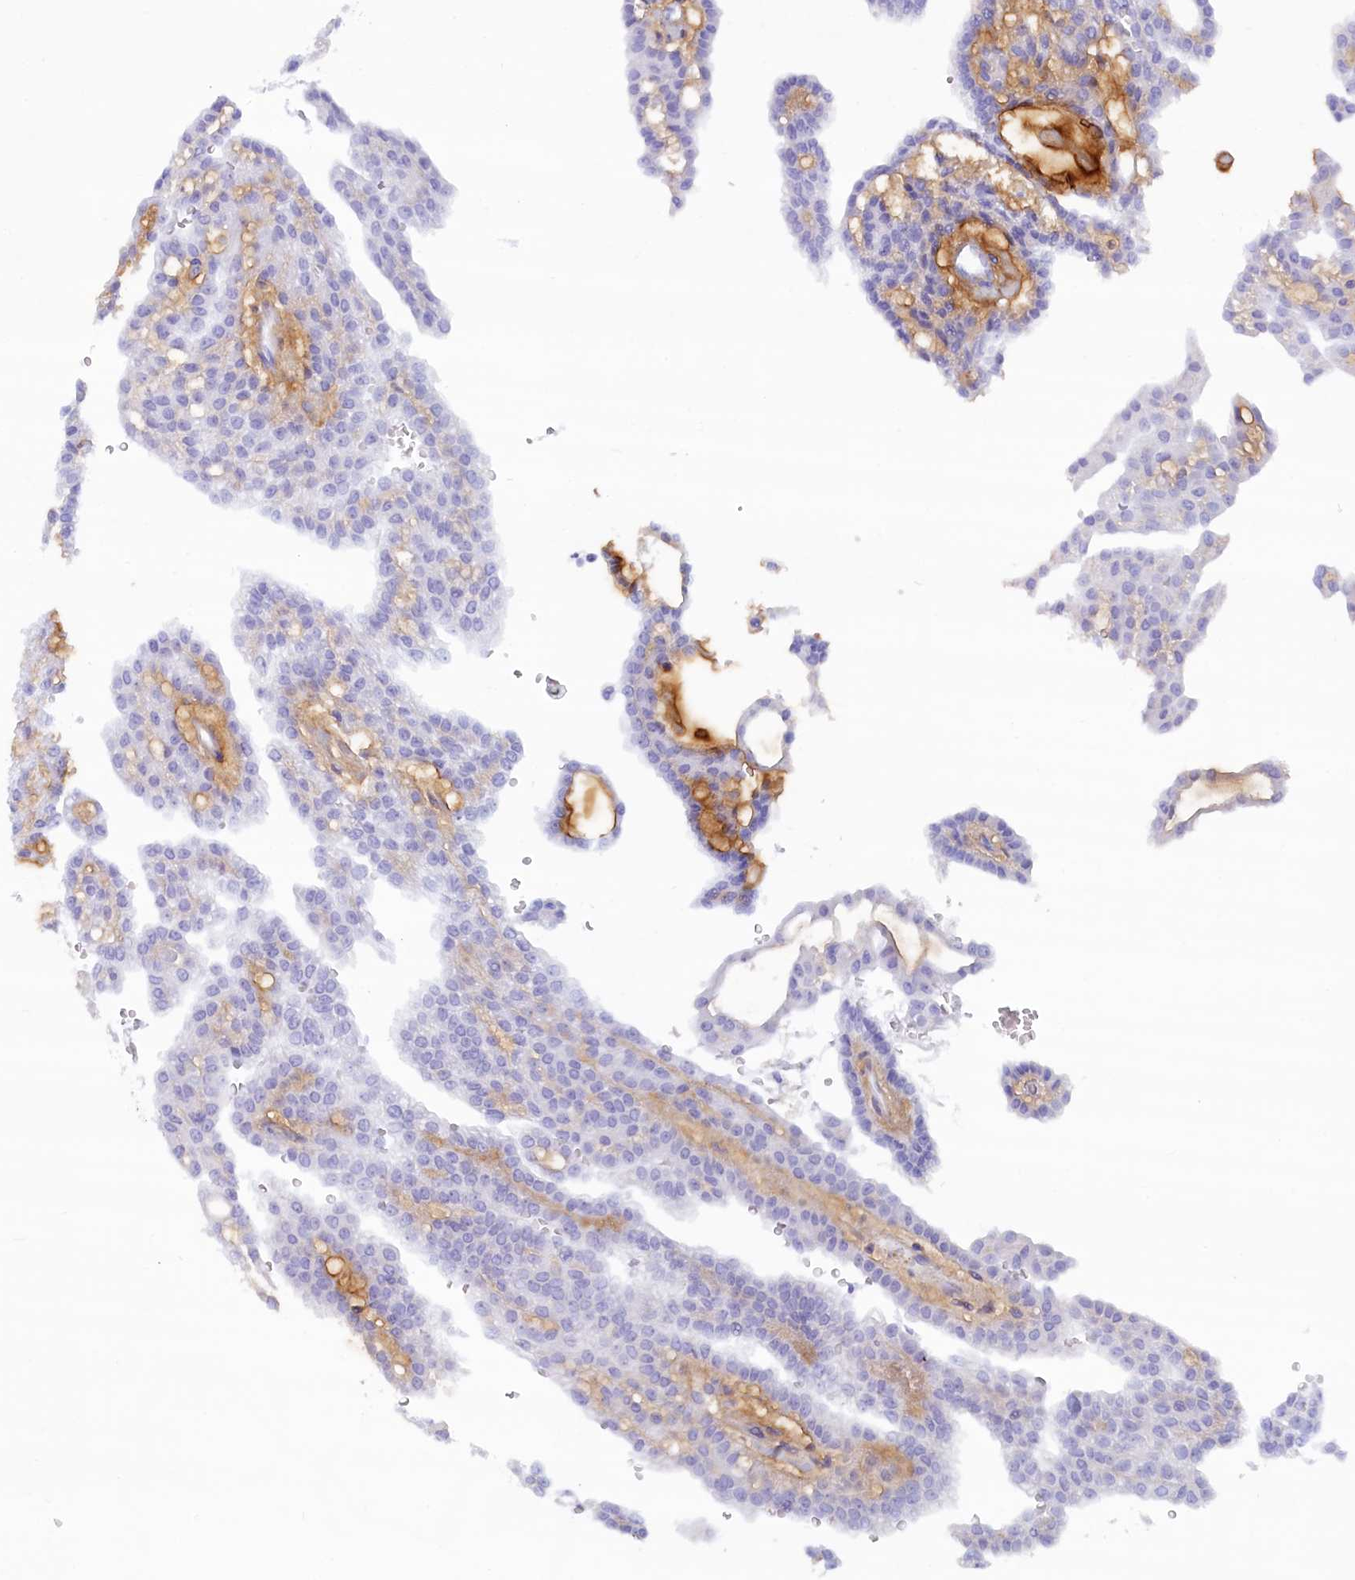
{"staining": {"intensity": "negative", "quantity": "none", "location": "none"}, "tissue": "renal cancer", "cell_type": "Tumor cells", "image_type": "cancer", "snomed": [{"axis": "morphology", "description": "Adenocarcinoma, NOS"}, {"axis": "topography", "description": "Kidney"}], "caption": "DAB (3,3'-diaminobenzidine) immunohistochemical staining of human renal cancer (adenocarcinoma) shows no significant staining in tumor cells.", "gene": "MPV17L2", "patient": {"sex": "male", "age": 63}}